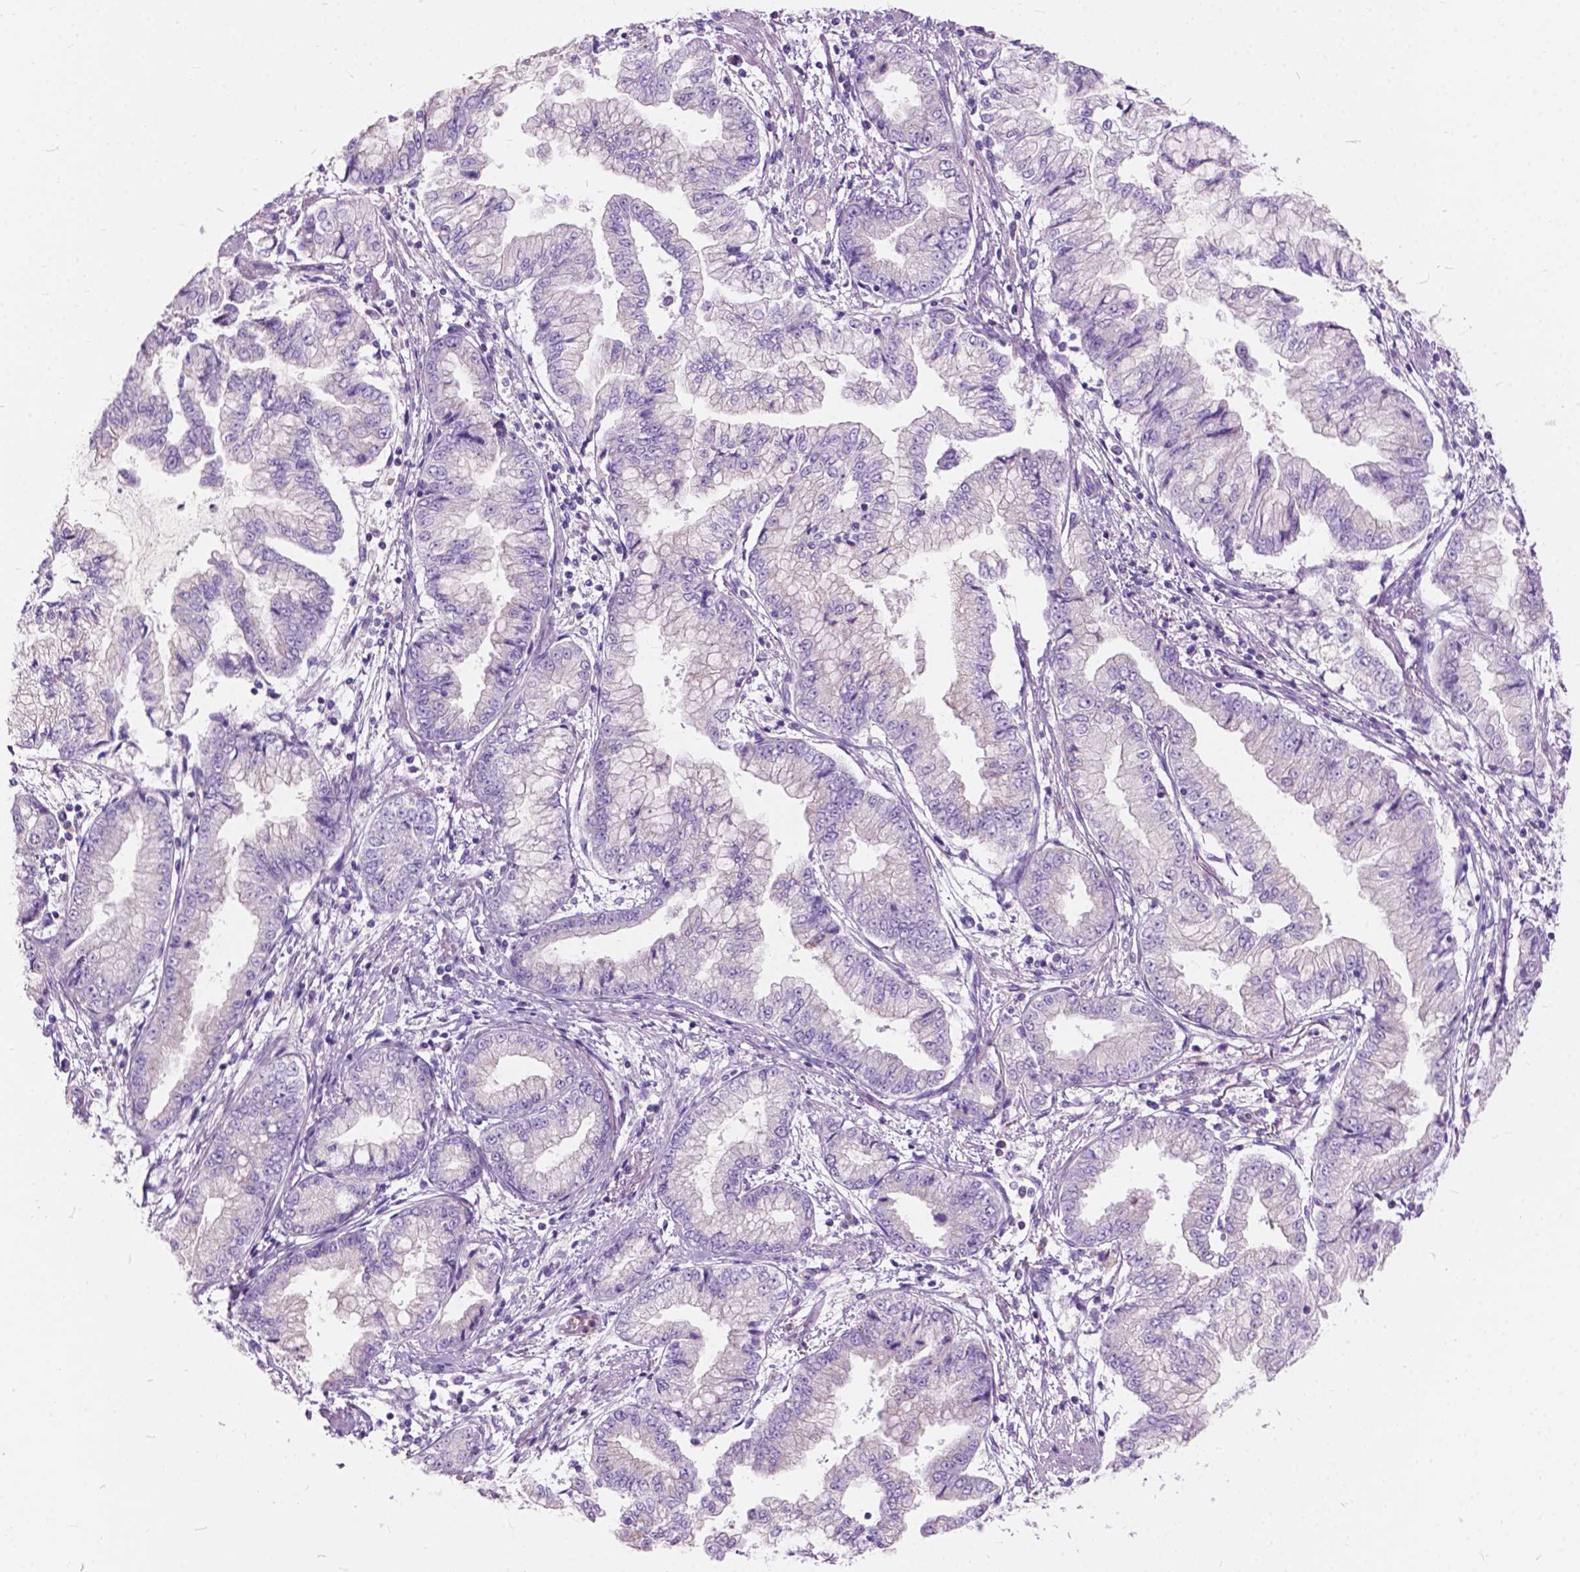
{"staining": {"intensity": "negative", "quantity": "none", "location": "none"}, "tissue": "stomach cancer", "cell_type": "Tumor cells", "image_type": "cancer", "snomed": [{"axis": "morphology", "description": "Adenocarcinoma, NOS"}, {"axis": "topography", "description": "Stomach, upper"}], "caption": "This is an immunohistochemistry image of human stomach cancer. There is no staining in tumor cells.", "gene": "PRR35", "patient": {"sex": "female", "age": 74}}